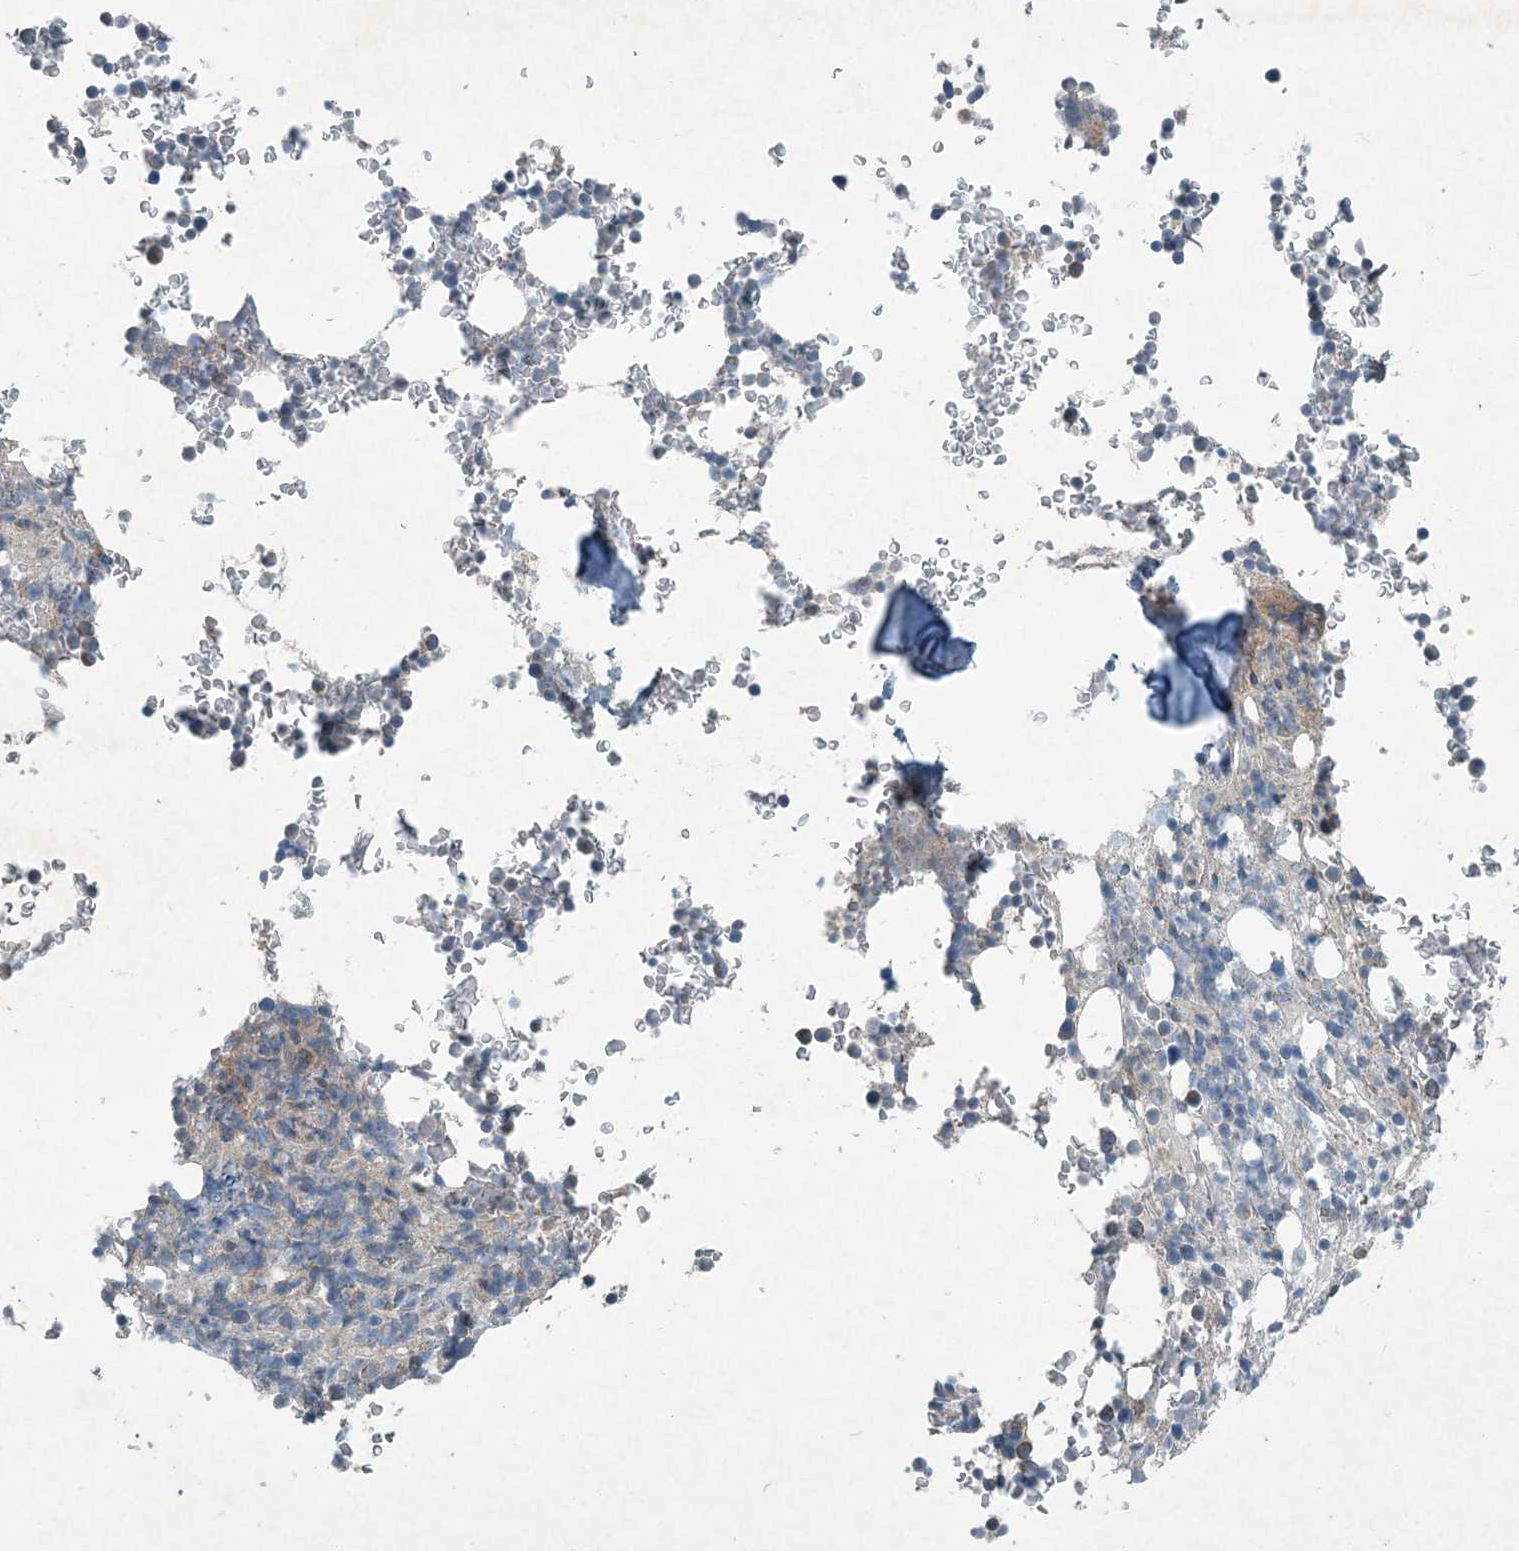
{"staining": {"intensity": "negative", "quantity": "none", "location": "none"}, "tissue": "bone marrow", "cell_type": "Hematopoietic cells", "image_type": "normal", "snomed": [{"axis": "morphology", "description": "Normal tissue, NOS"}, {"axis": "topography", "description": "Bone marrow"}], "caption": "IHC image of unremarkable human bone marrow stained for a protein (brown), which displays no positivity in hematopoietic cells. (DAB immunohistochemistry (IHC), high magnification).", "gene": "APOM", "patient": {"sex": "male", "age": 58}}